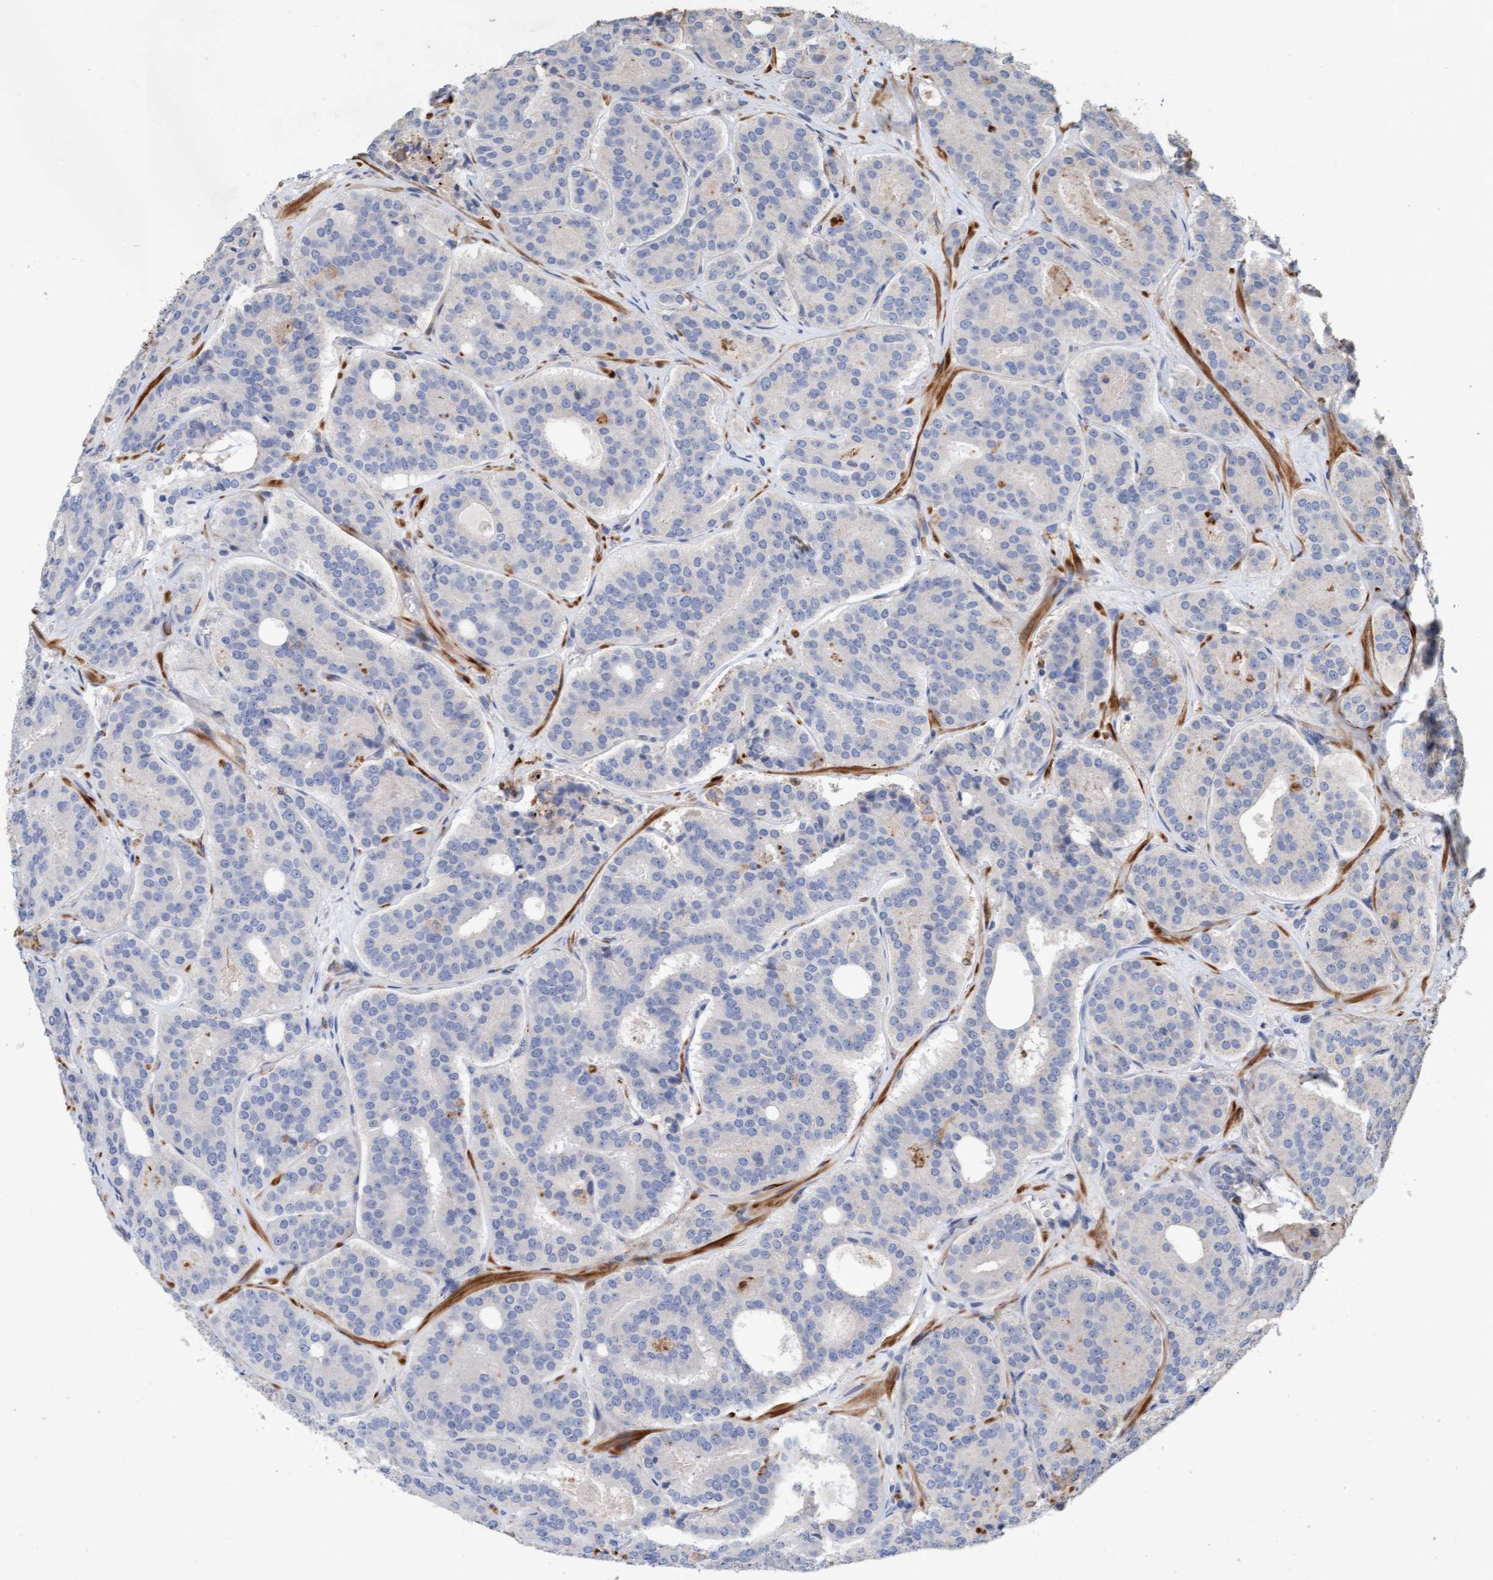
{"staining": {"intensity": "negative", "quantity": "none", "location": "none"}, "tissue": "prostate cancer", "cell_type": "Tumor cells", "image_type": "cancer", "snomed": [{"axis": "morphology", "description": "Adenocarcinoma, High grade"}, {"axis": "topography", "description": "Prostate"}], "caption": "This micrograph is of prostate cancer stained with immunohistochemistry to label a protein in brown with the nuclei are counter-stained blue. There is no positivity in tumor cells.", "gene": "LONRF1", "patient": {"sex": "male", "age": 60}}